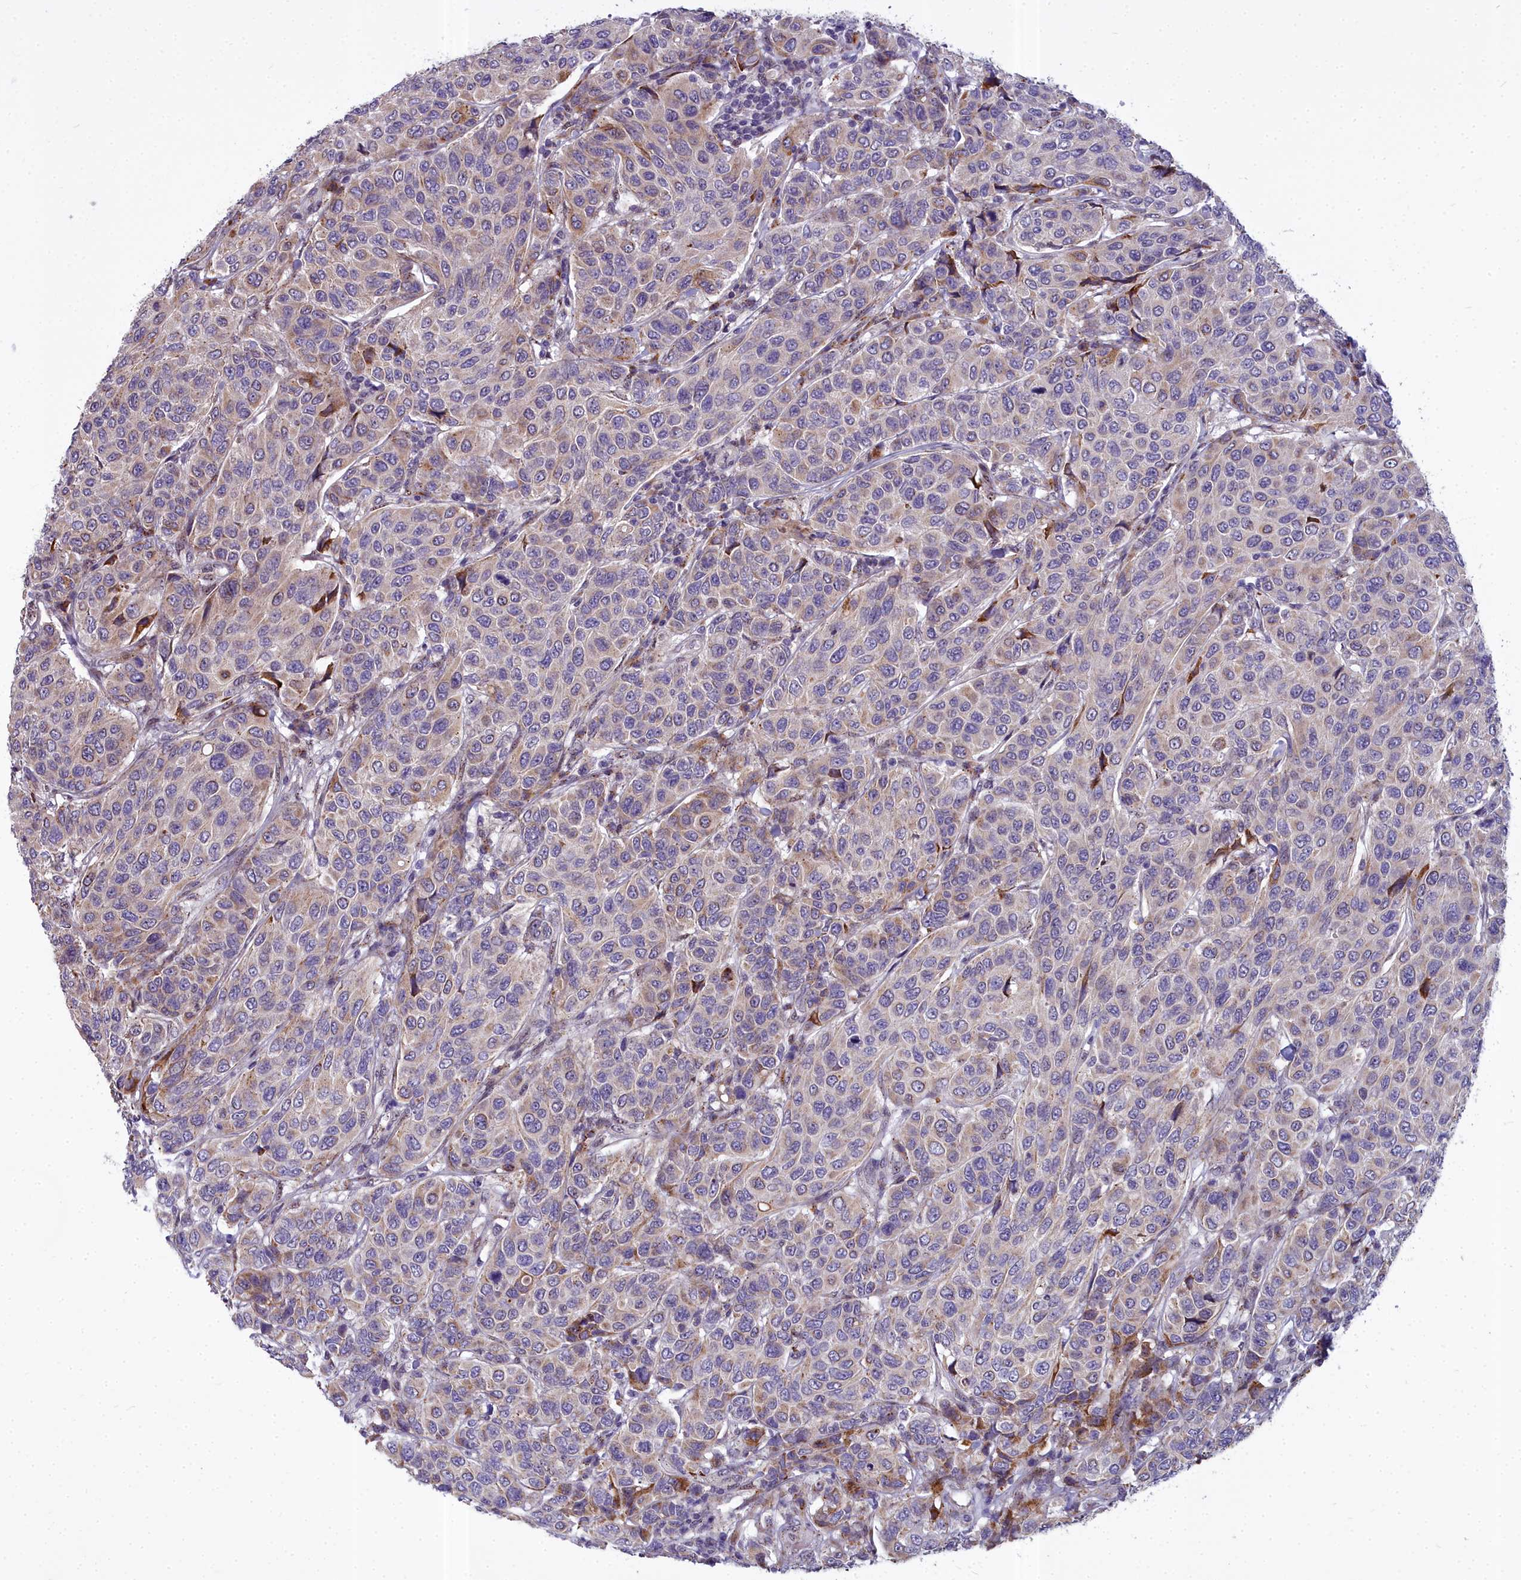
{"staining": {"intensity": "weak", "quantity": "<25%", "location": "cytoplasmic/membranous"}, "tissue": "breast cancer", "cell_type": "Tumor cells", "image_type": "cancer", "snomed": [{"axis": "morphology", "description": "Duct carcinoma"}, {"axis": "topography", "description": "Breast"}], "caption": "Photomicrograph shows no significant protein staining in tumor cells of breast cancer.", "gene": "WDPCP", "patient": {"sex": "female", "age": 55}}